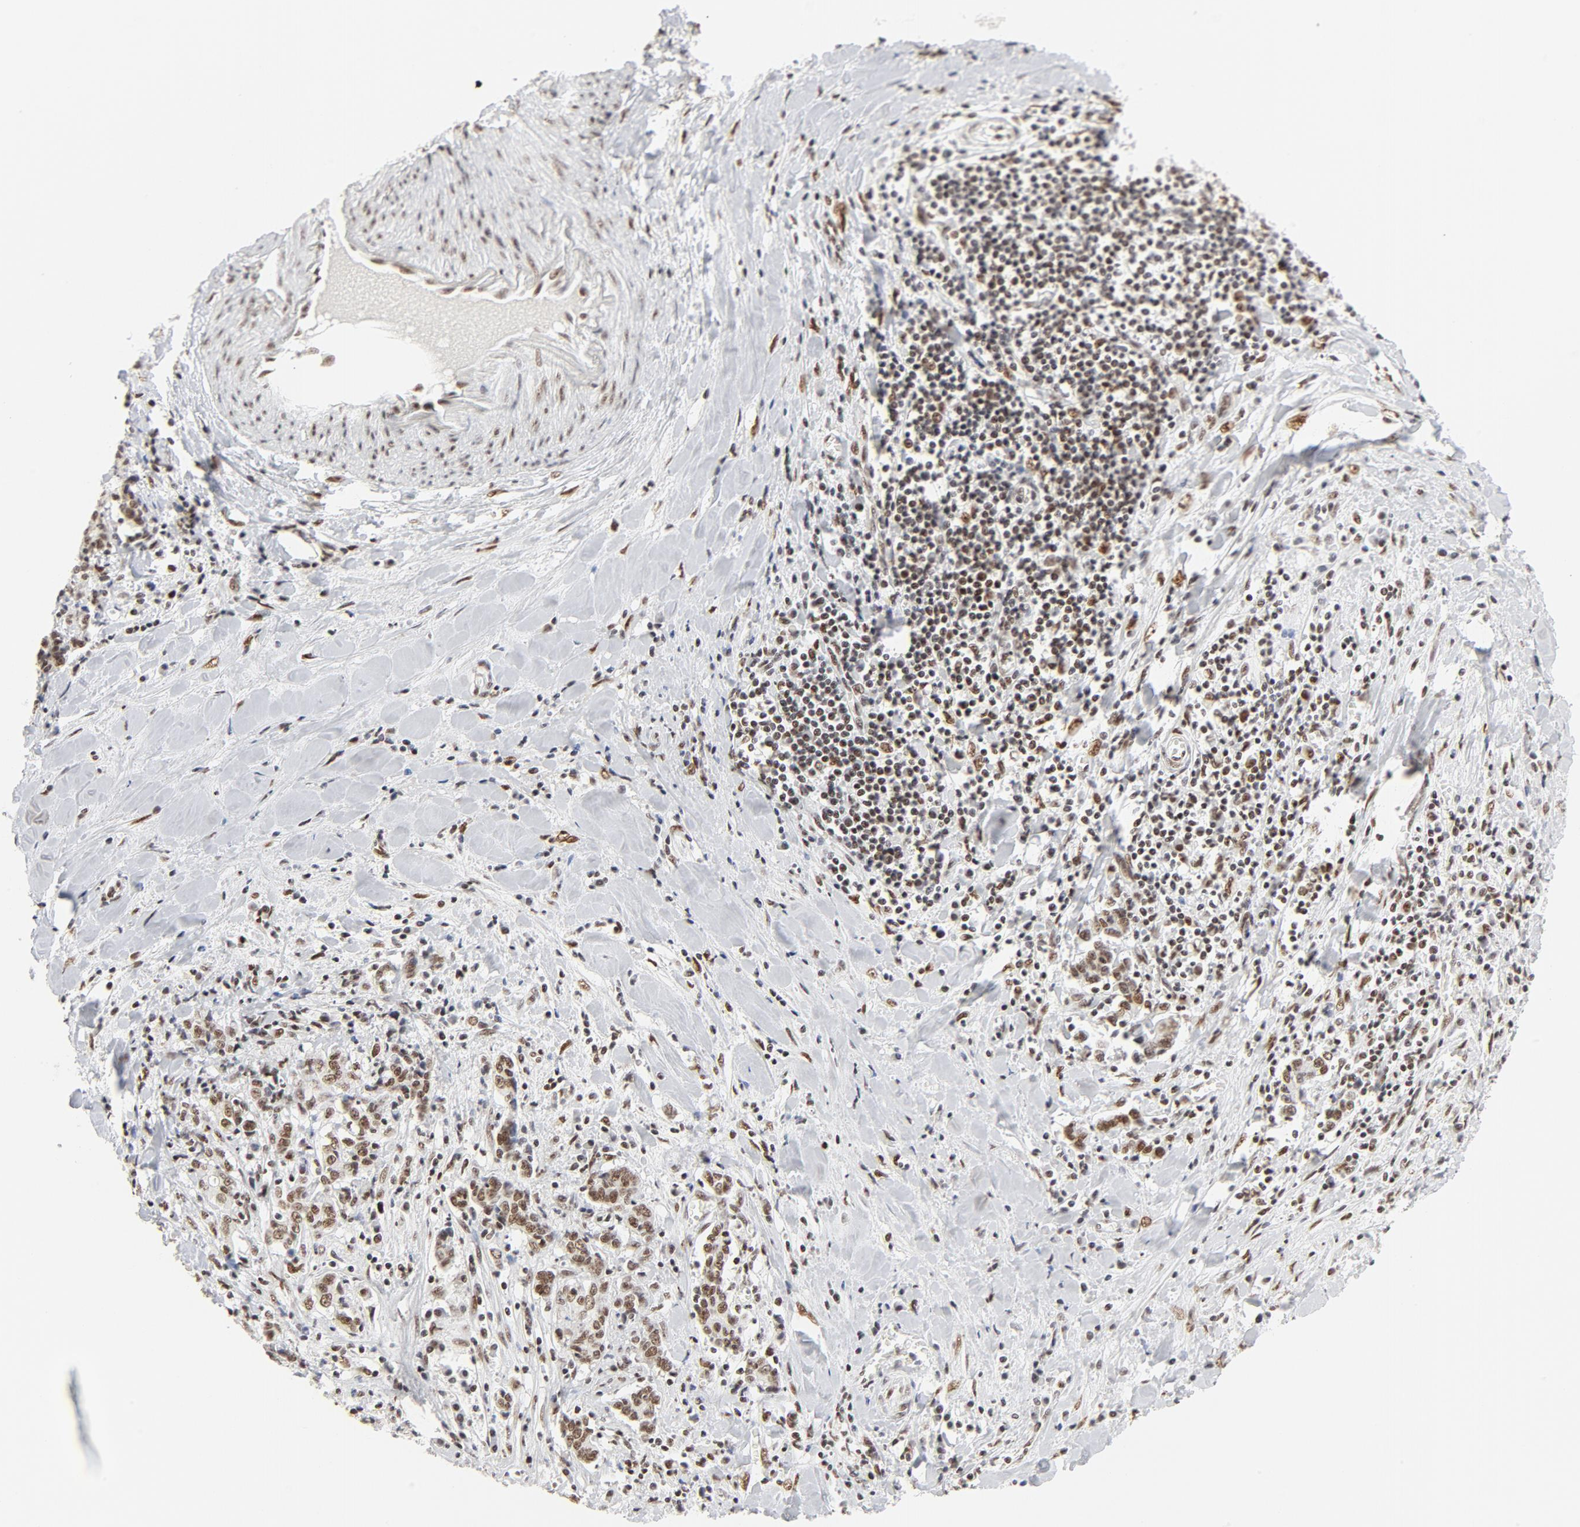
{"staining": {"intensity": "moderate", "quantity": ">75%", "location": "nuclear"}, "tissue": "liver cancer", "cell_type": "Tumor cells", "image_type": "cancer", "snomed": [{"axis": "morphology", "description": "Cholangiocarcinoma"}, {"axis": "topography", "description": "Liver"}], "caption": "Liver cancer stained with a brown dye exhibits moderate nuclear positive staining in about >75% of tumor cells.", "gene": "GTF2H1", "patient": {"sex": "male", "age": 57}}